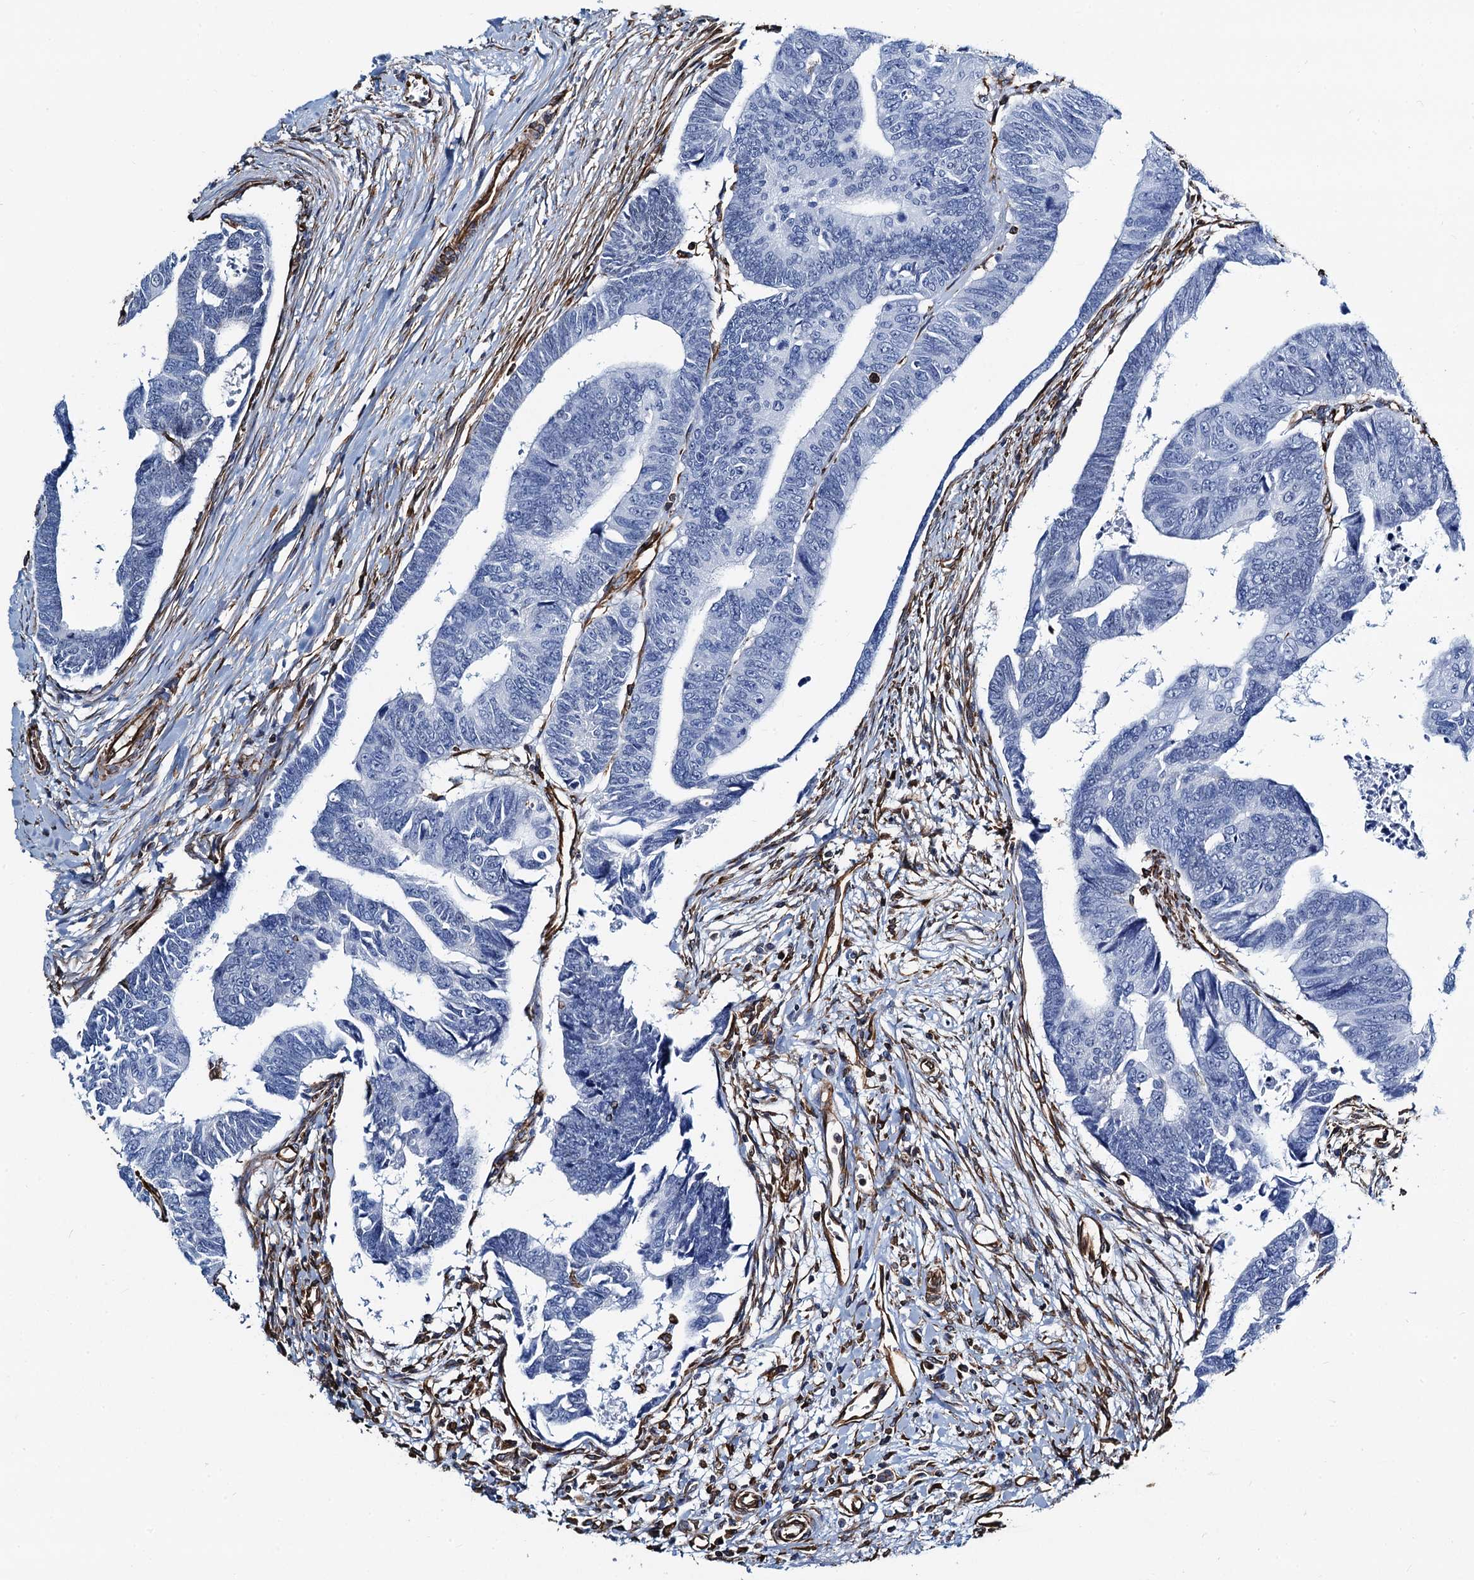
{"staining": {"intensity": "negative", "quantity": "none", "location": "none"}, "tissue": "colorectal cancer", "cell_type": "Tumor cells", "image_type": "cancer", "snomed": [{"axis": "morphology", "description": "Adenocarcinoma, NOS"}, {"axis": "topography", "description": "Rectum"}], "caption": "Tumor cells are negative for protein expression in human adenocarcinoma (colorectal).", "gene": "PGM2", "patient": {"sex": "female", "age": 65}}